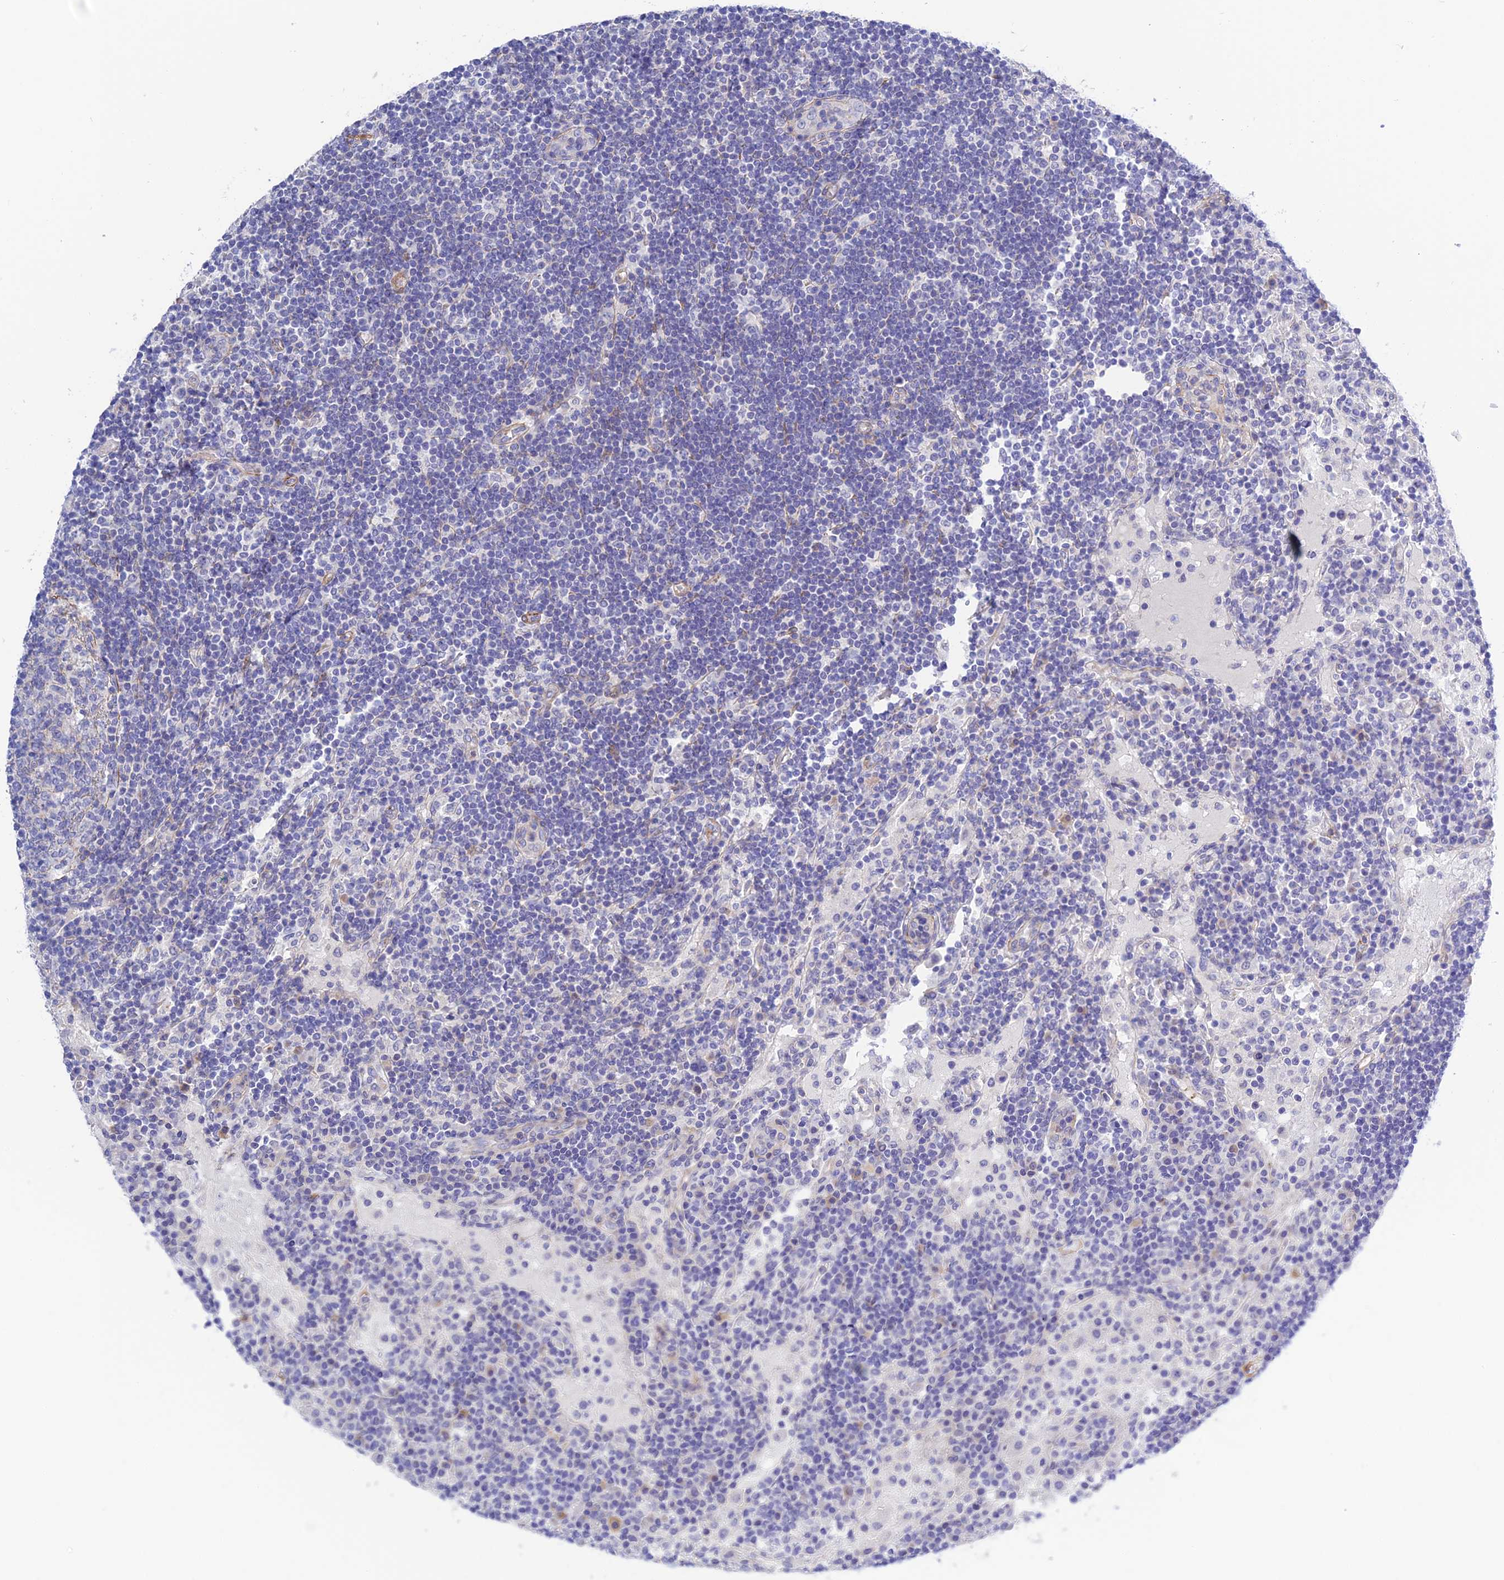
{"staining": {"intensity": "negative", "quantity": "none", "location": "none"}, "tissue": "lymph node", "cell_type": "Germinal center cells", "image_type": "normal", "snomed": [{"axis": "morphology", "description": "Normal tissue, NOS"}, {"axis": "topography", "description": "Lymph node"}], "caption": "Protein analysis of unremarkable lymph node reveals no significant expression in germinal center cells.", "gene": "ZDHHC16", "patient": {"sex": "female", "age": 53}}